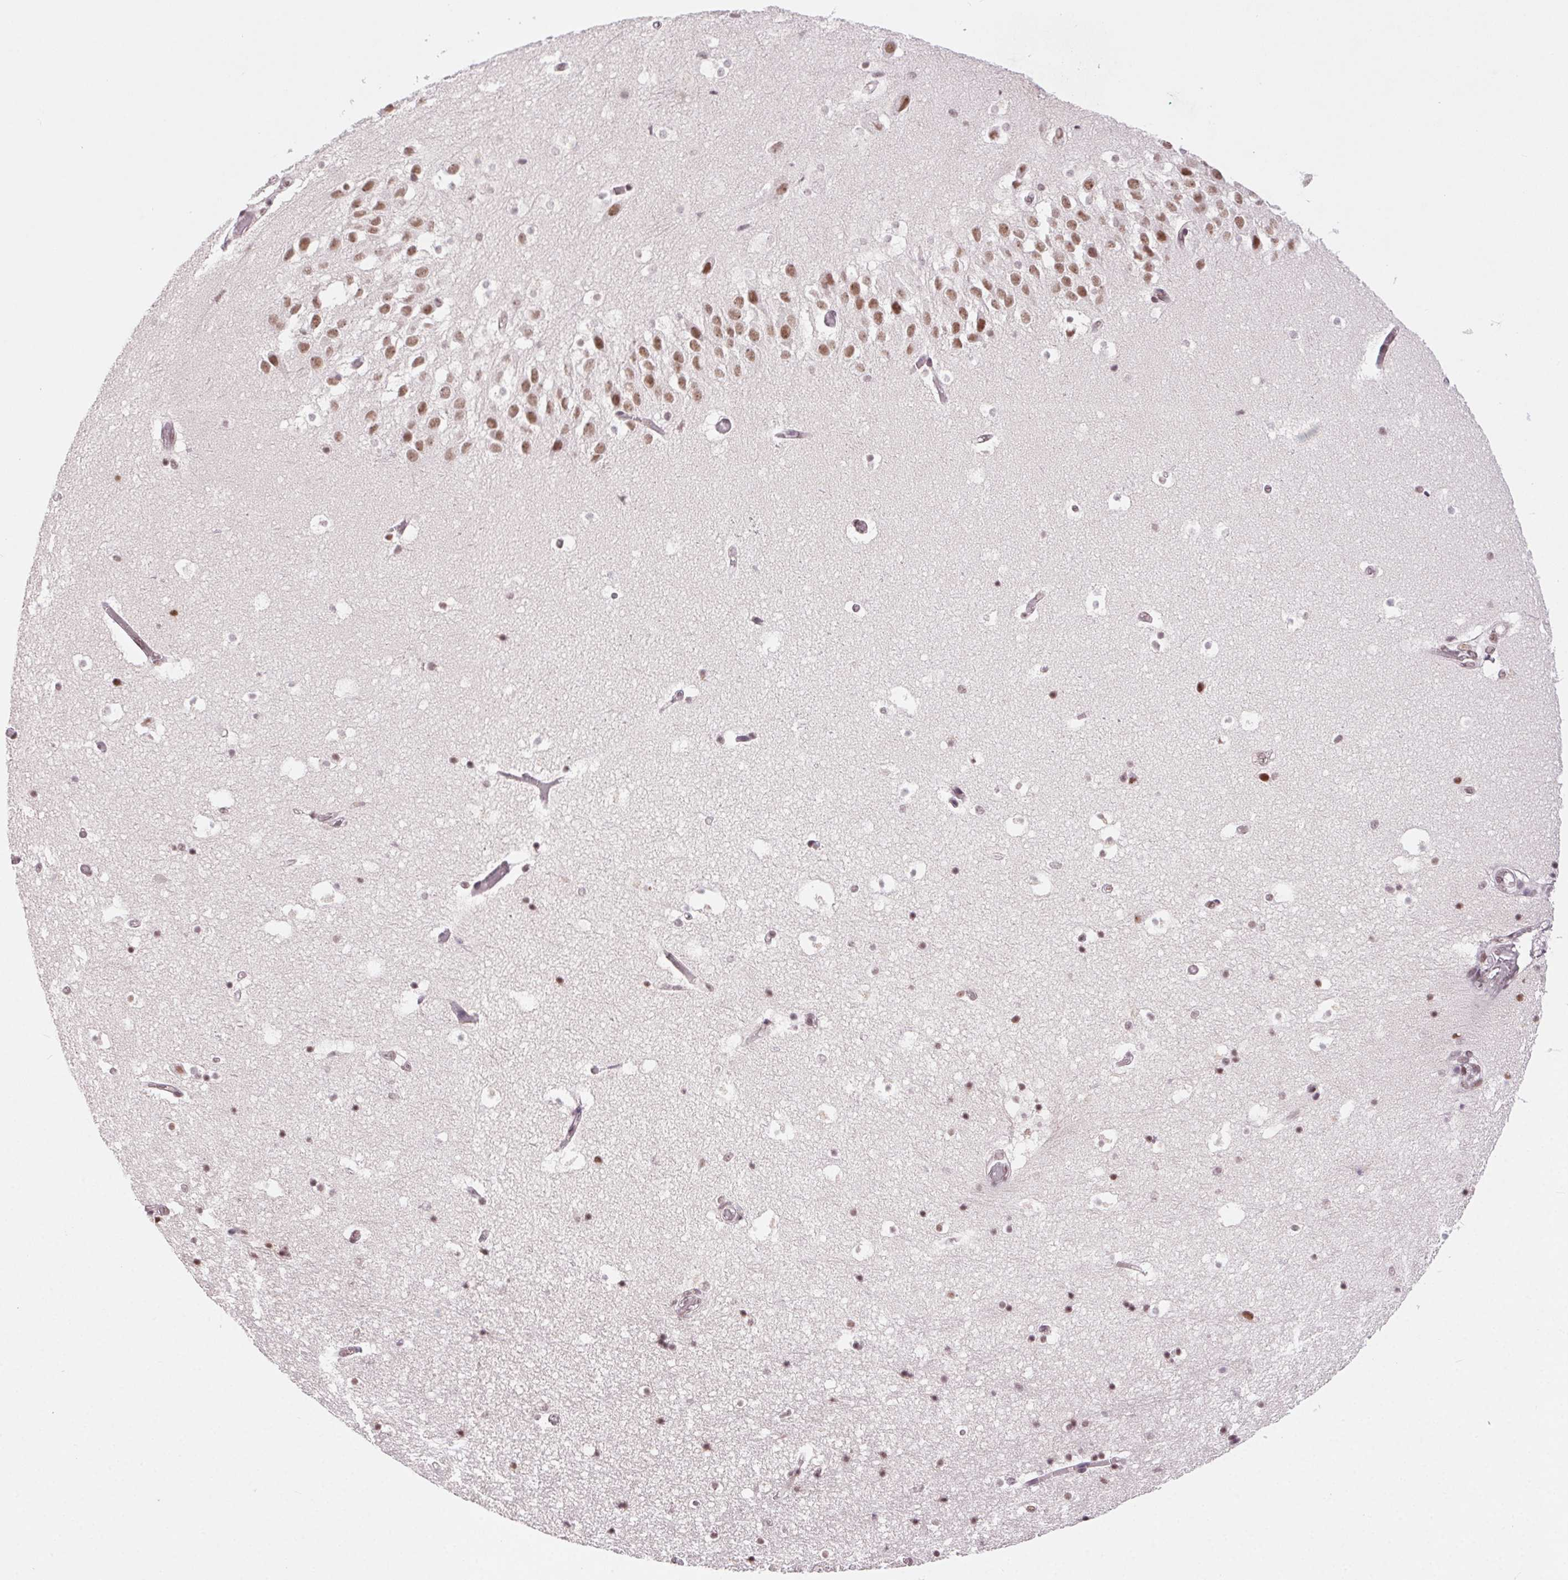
{"staining": {"intensity": "moderate", "quantity": "25%-75%", "location": "nuclear"}, "tissue": "hippocampus", "cell_type": "Glial cells", "image_type": "normal", "snomed": [{"axis": "morphology", "description": "Normal tissue, NOS"}, {"axis": "topography", "description": "Hippocampus"}], "caption": "Immunohistochemistry micrograph of normal human hippocampus stained for a protein (brown), which shows medium levels of moderate nuclear expression in approximately 25%-75% of glial cells.", "gene": "CD2BP2", "patient": {"sex": "male", "age": 26}}